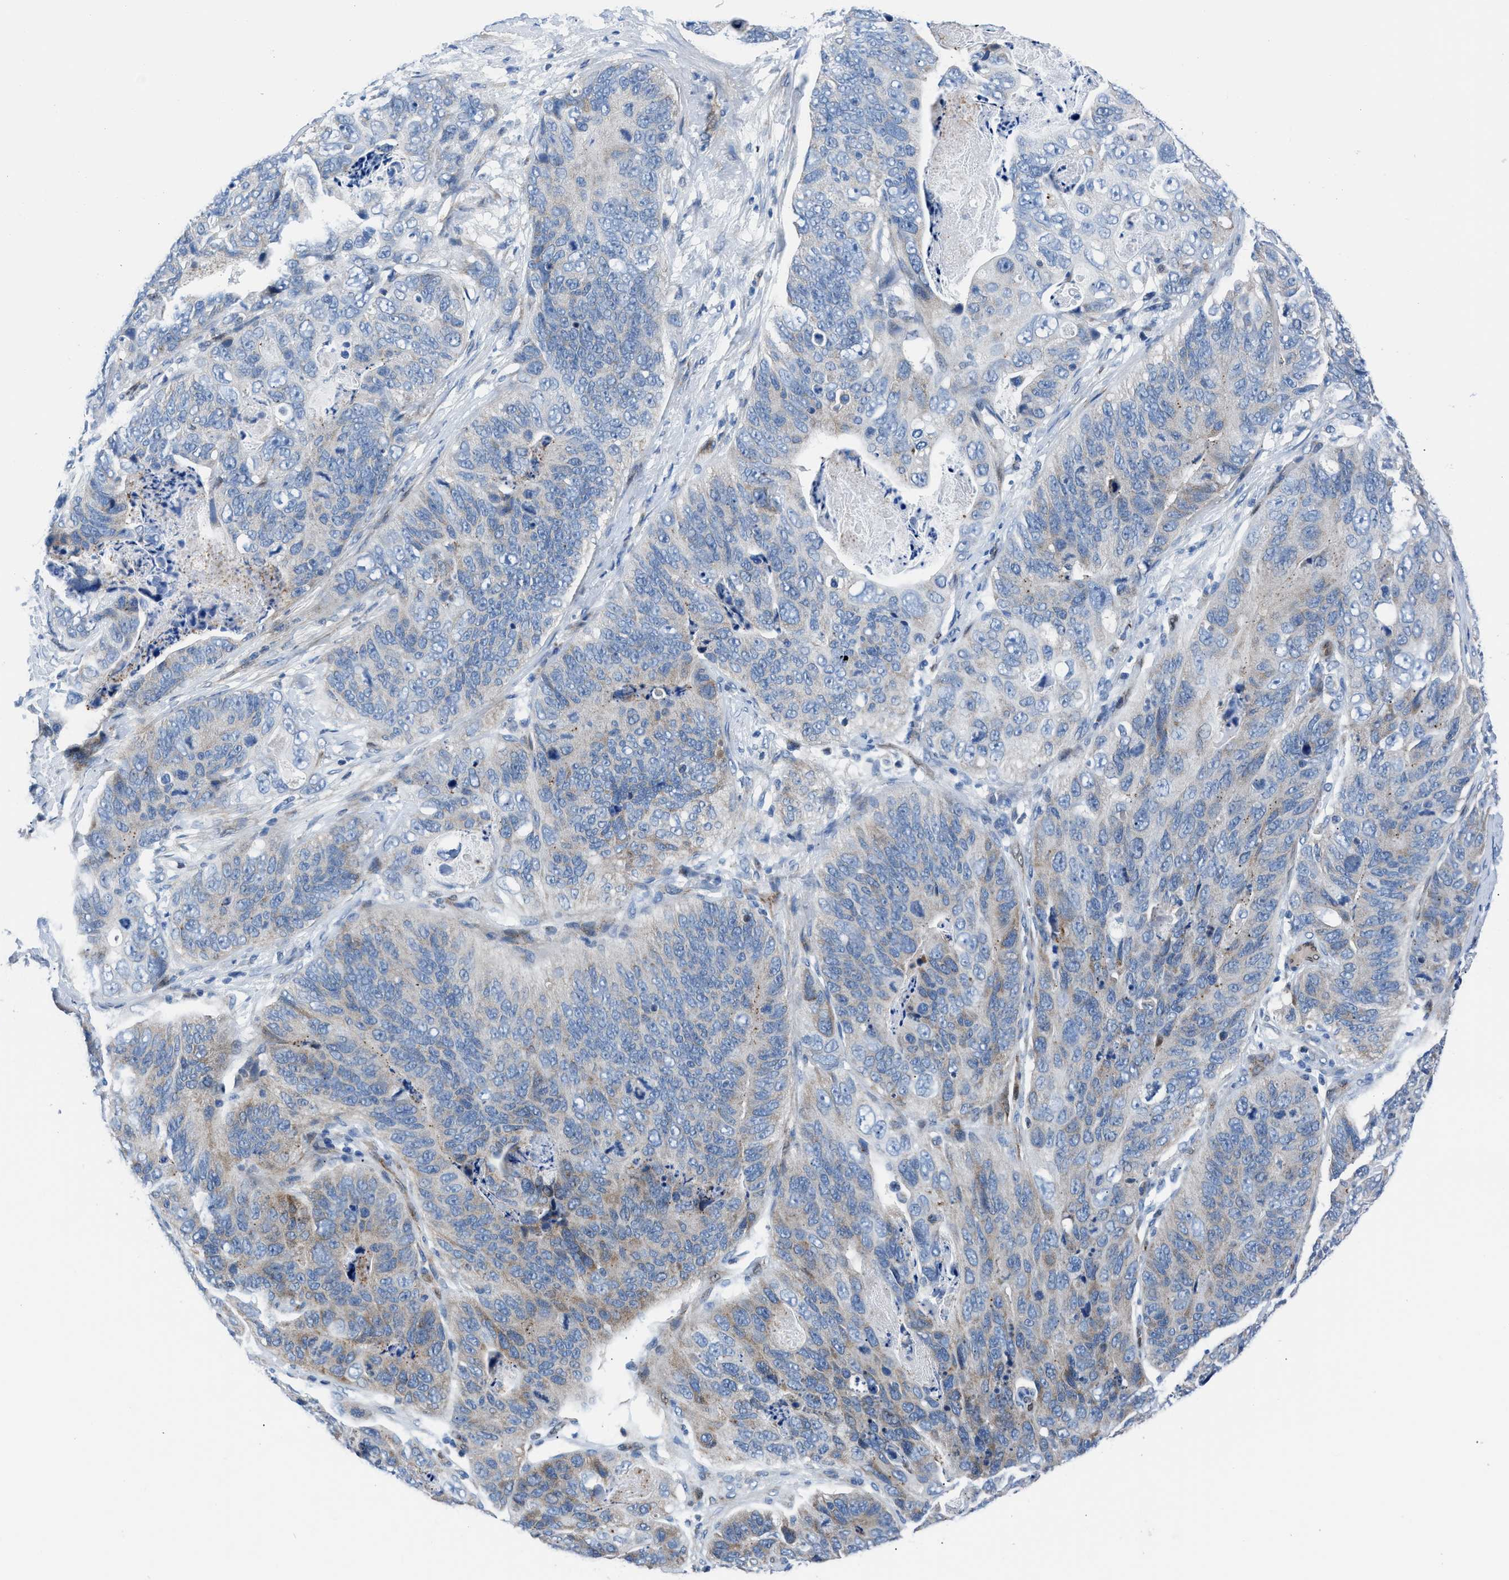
{"staining": {"intensity": "weak", "quantity": "<25%", "location": "cytoplasmic/membranous"}, "tissue": "stomach cancer", "cell_type": "Tumor cells", "image_type": "cancer", "snomed": [{"axis": "morphology", "description": "Adenocarcinoma, NOS"}, {"axis": "topography", "description": "Stomach"}], "caption": "Immunohistochemistry of stomach adenocarcinoma shows no expression in tumor cells. (Brightfield microscopy of DAB (3,3'-diaminobenzidine) immunohistochemistry (IHC) at high magnification).", "gene": "LMO2", "patient": {"sex": "female", "age": 89}}